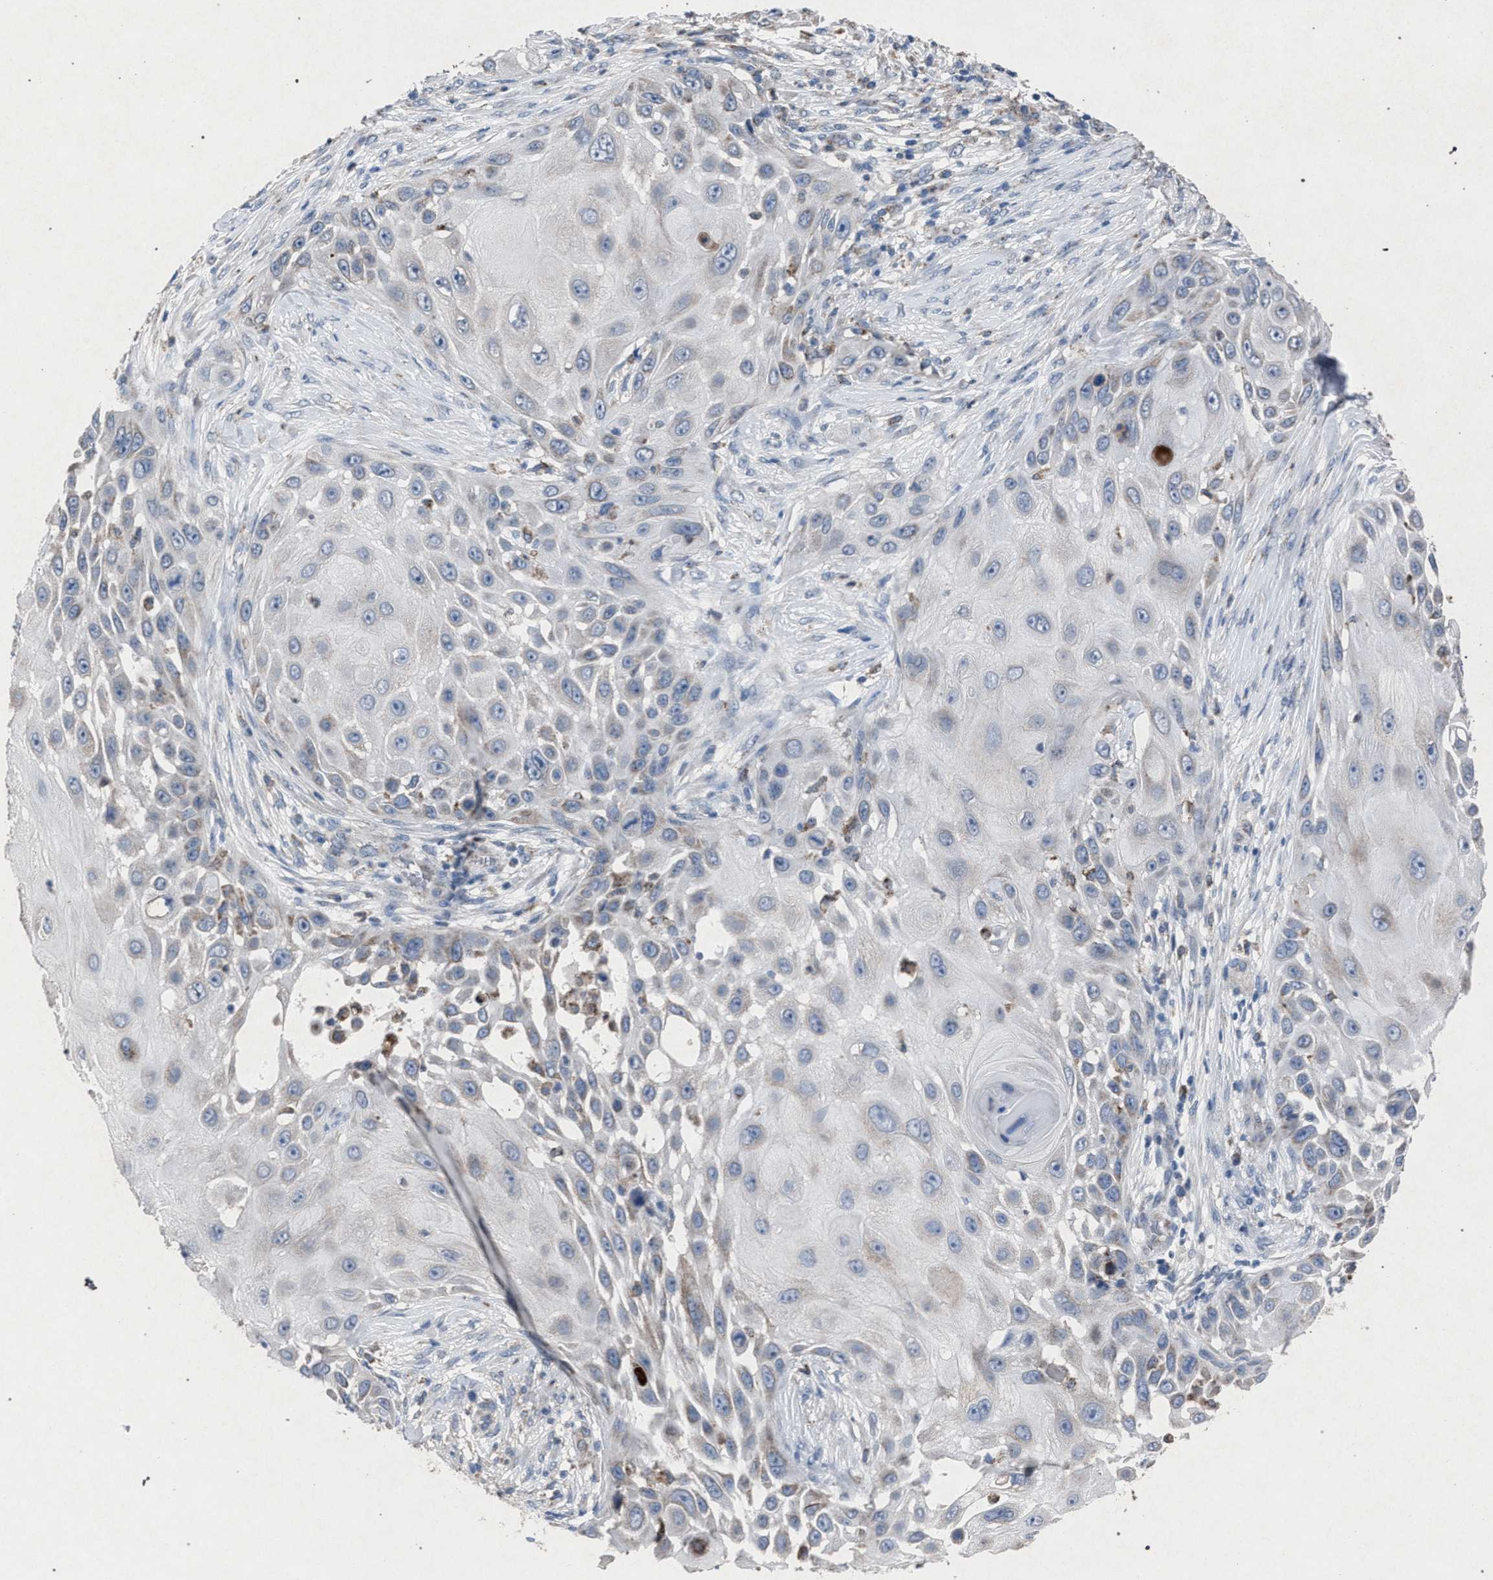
{"staining": {"intensity": "weak", "quantity": "<25%", "location": "cytoplasmic/membranous"}, "tissue": "skin cancer", "cell_type": "Tumor cells", "image_type": "cancer", "snomed": [{"axis": "morphology", "description": "Squamous cell carcinoma, NOS"}, {"axis": "topography", "description": "Skin"}], "caption": "Photomicrograph shows no protein positivity in tumor cells of squamous cell carcinoma (skin) tissue.", "gene": "HSD17B4", "patient": {"sex": "female", "age": 44}}